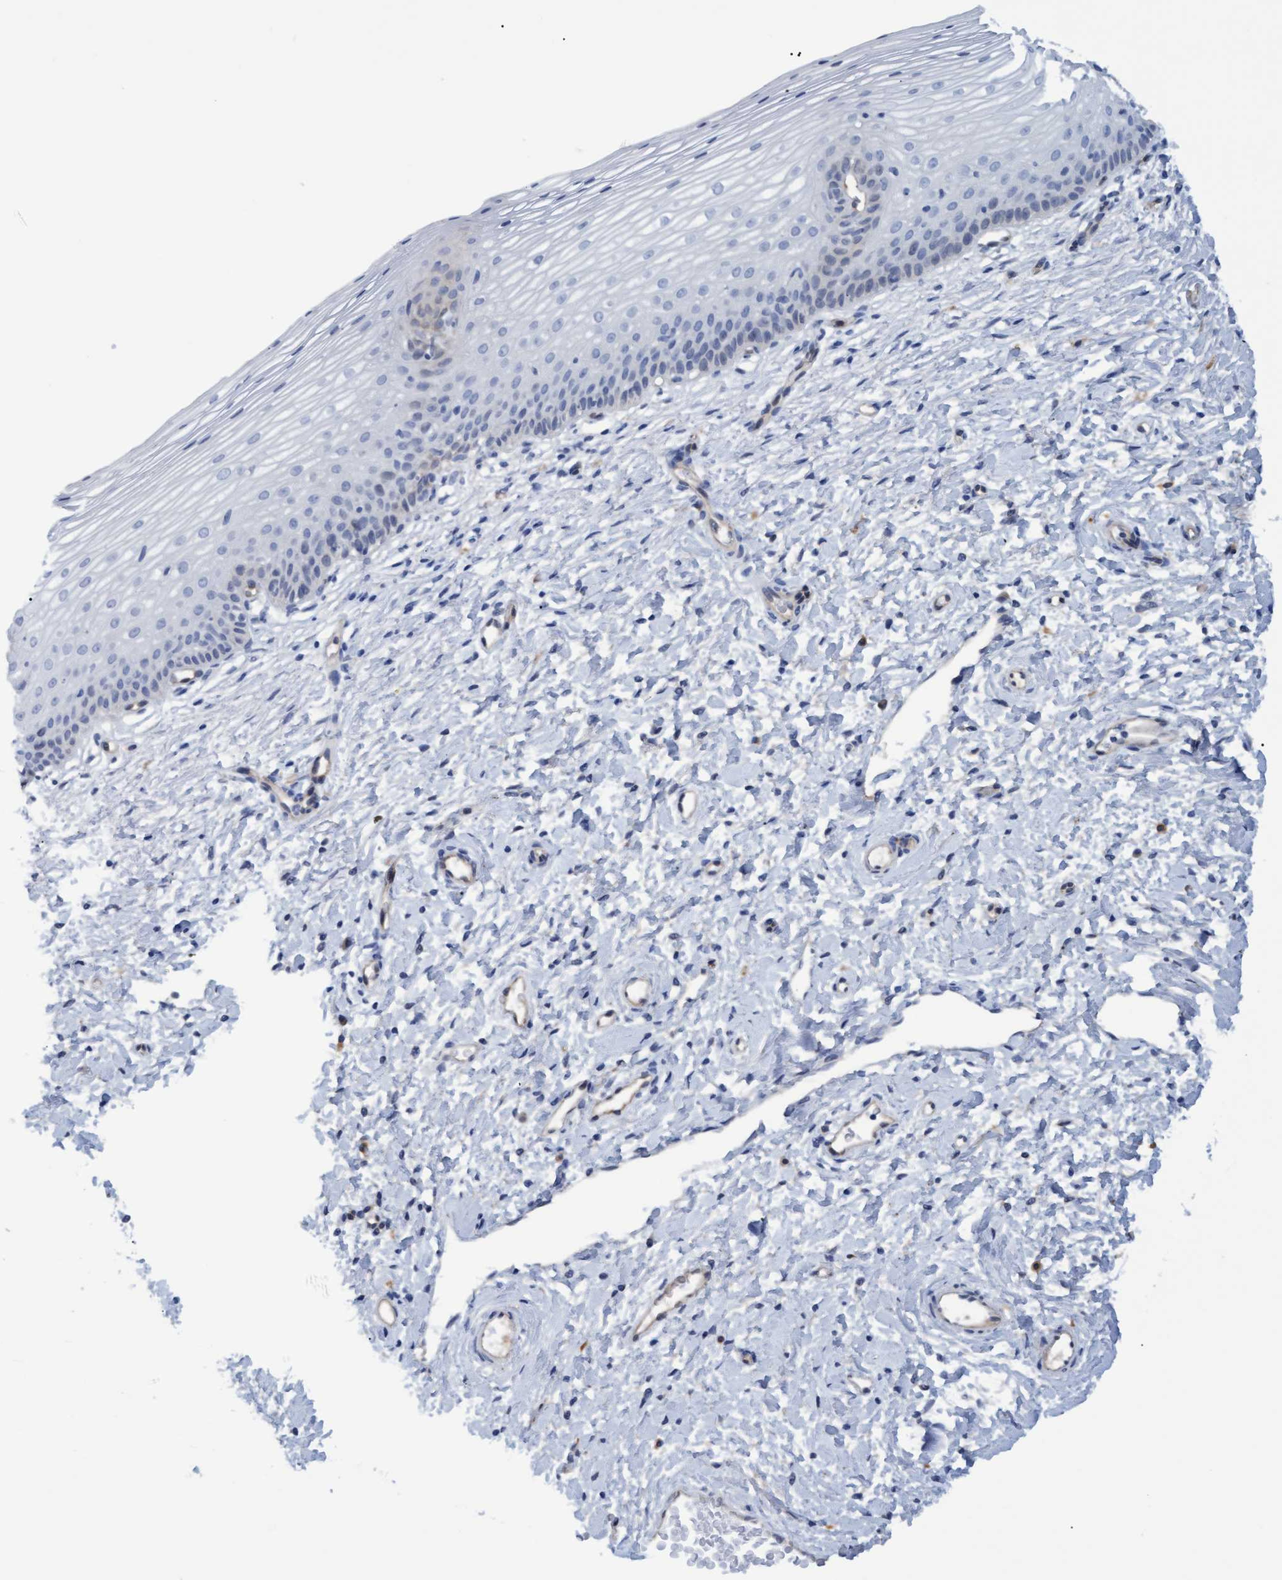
{"staining": {"intensity": "weak", "quantity": "<25%", "location": "cytoplasmic/membranous"}, "tissue": "cervix", "cell_type": "Glandular cells", "image_type": "normal", "snomed": [{"axis": "morphology", "description": "Normal tissue, NOS"}, {"axis": "topography", "description": "Cervix"}], "caption": "High power microscopy histopathology image of an immunohistochemistry micrograph of unremarkable cervix, revealing no significant positivity in glandular cells.", "gene": "STXBP1", "patient": {"sex": "female", "age": 72}}